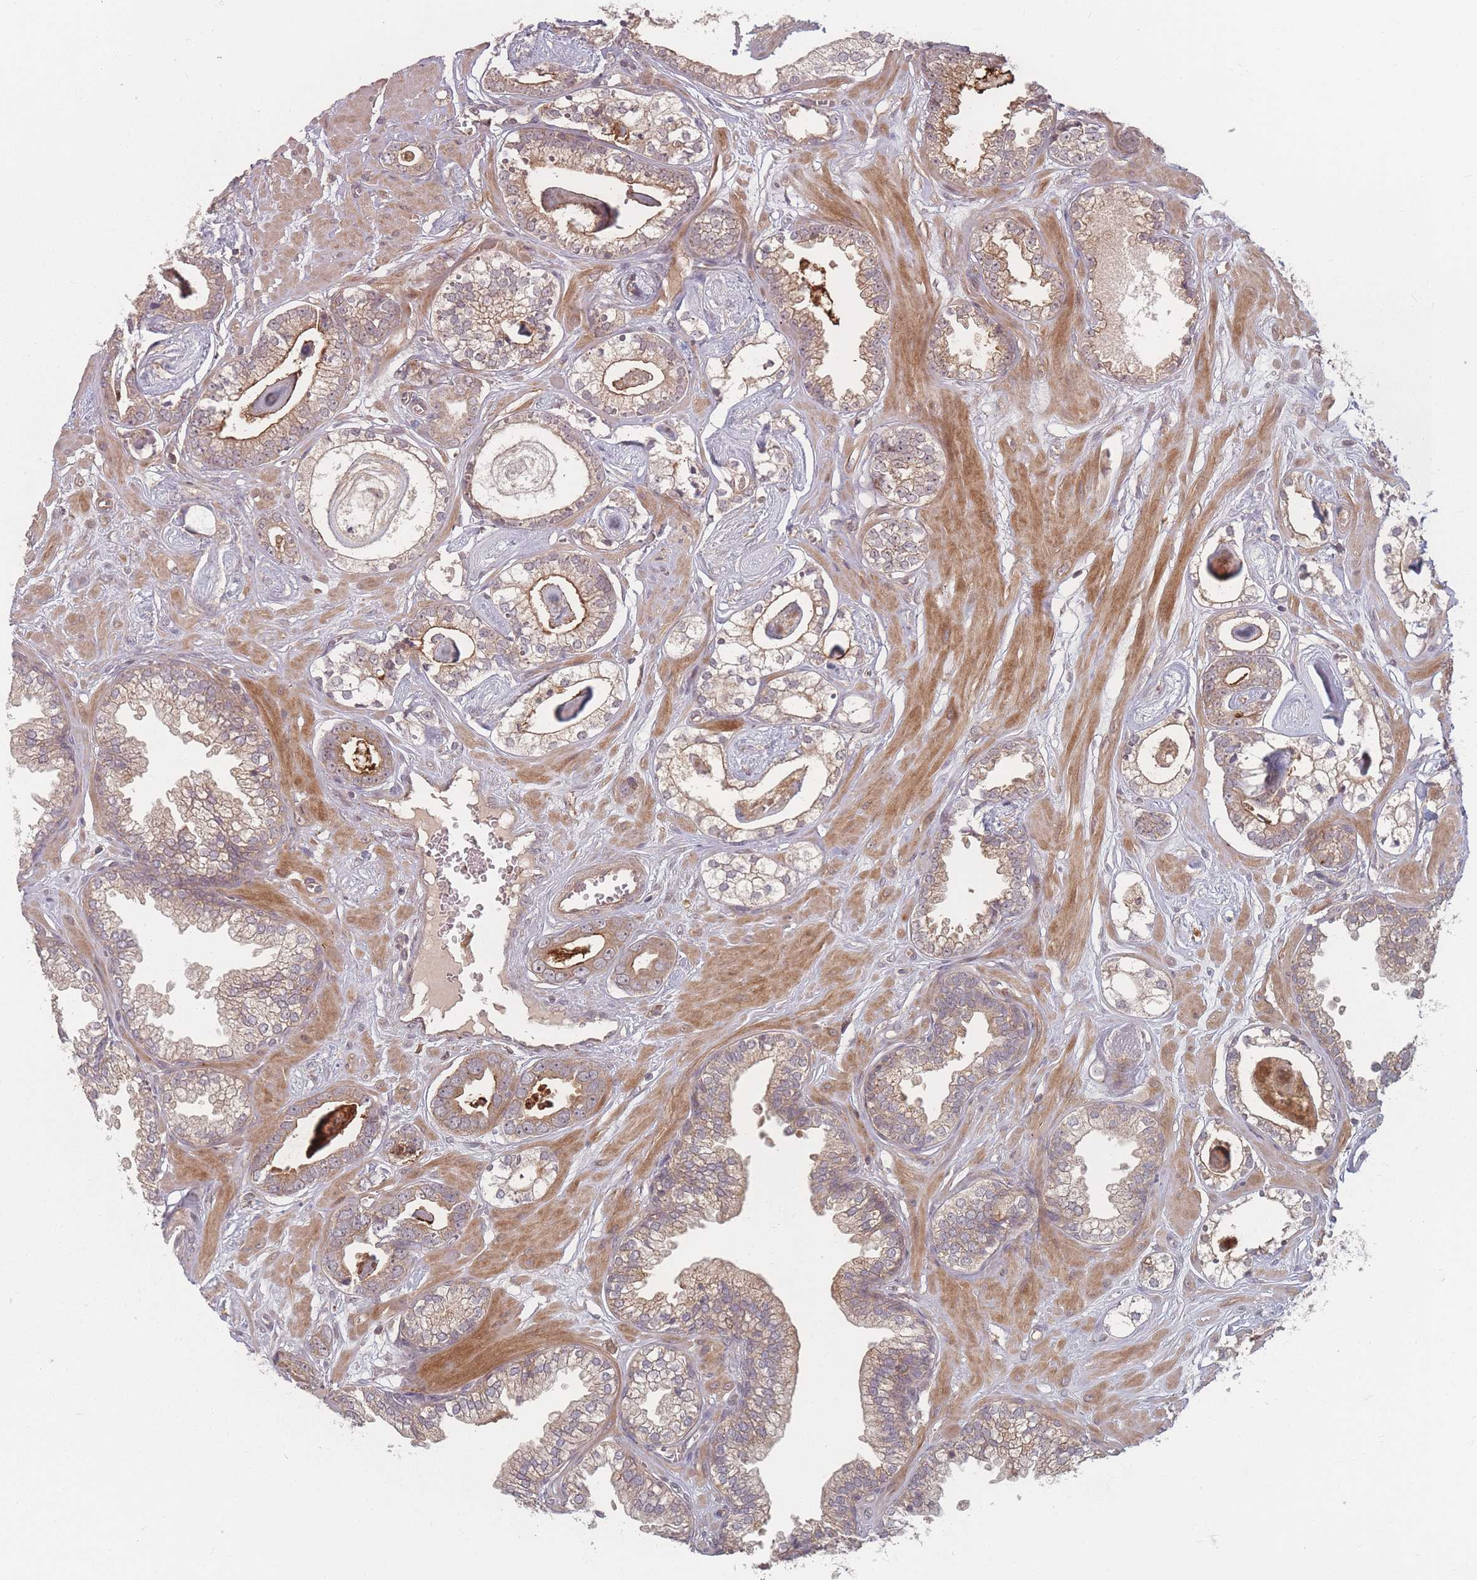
{"staining": {"intensity": "moderate", "quantity": "25%-75%", "location": "cytoplasmic/membranous"}, "tissue": "prostate cancer", "cell_type": "Tumor cells", "image_type": "cancer", "snomed": [{"axis": "morphology", "description": "Adenocarcinoma, Low grade"}, {"axis": "topography", "description": "Prostate"}], "caption": "Human prostate cancer (low-grade adenocarcinoma) stained for a protein (brown) reveals moderate cytoplasmic/membranous positive expression in about 25%-75% of tumor cells.", "gene": "HAGH", "patient": {"sex": "male", "age": 60}}